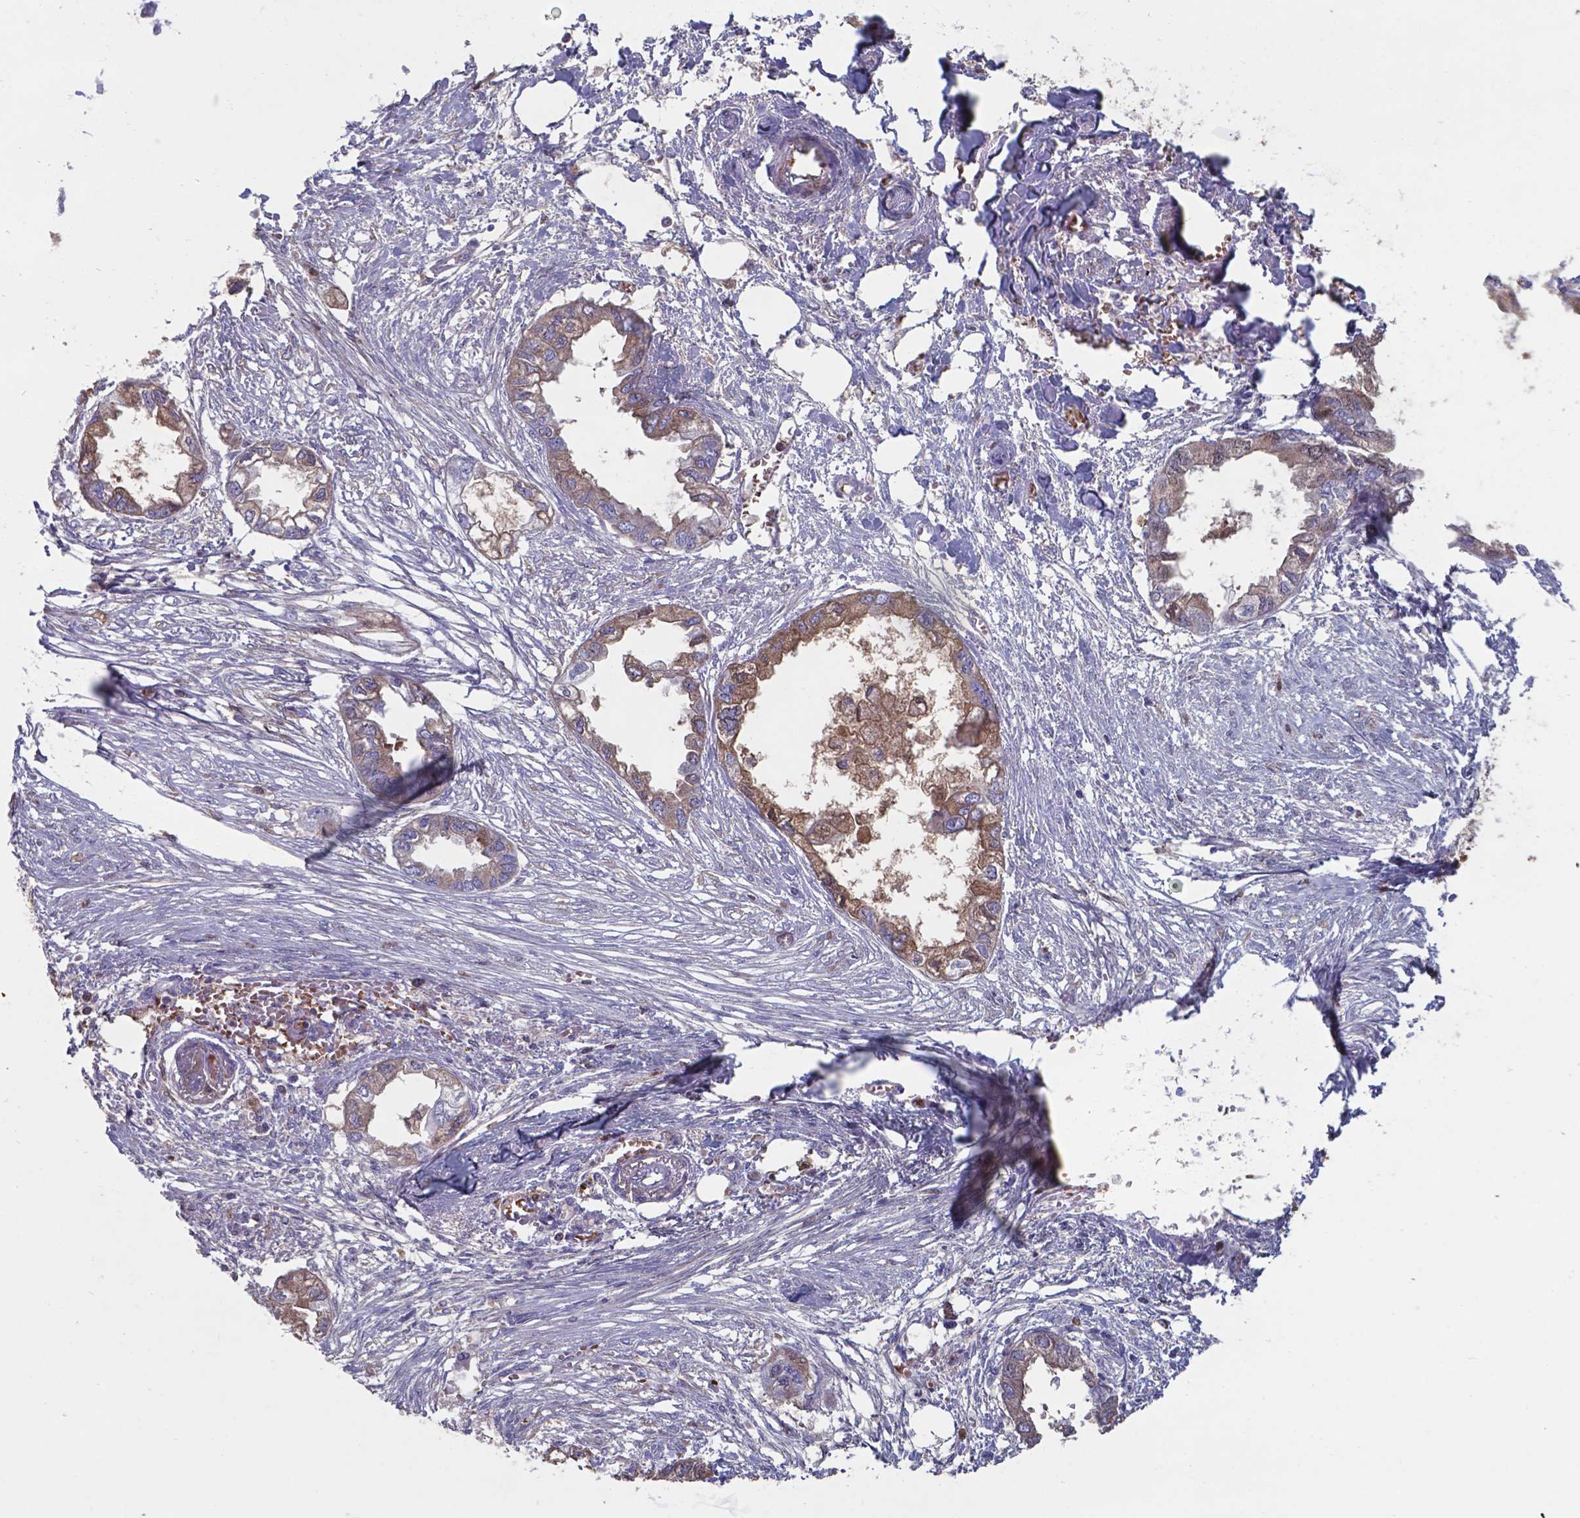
{"staining": {"intensity": "moderate", "quantity": ">75%", "location": "cytoplasmic/membranous"}, "tissue": "endometrial cancer", "cell_type": "Tumor cells", "image_type": "cancer", "snomed": [{"axis": "morphology", "description": "Adenocarcinoma, NOS"}, {"axis": "morphology", "description": "Adenocarcinoma, metastatic, NOS"}, {"axis": "topography", "description": "Adipose tissue"}, {"axis": "topography", "description": "Endometrium"}], "caption": "Protein staining reveals moderate cytoplasmic/membranous staining in approximately >75% of tumor cells in endometrial adenocarcinoma. Immunohistochemistry (ihc) stains the protein of interest in brown and the nuclei are stained blue.", "gene": "SERPINA1", "patient": {"sex": "female", "age": 67}}